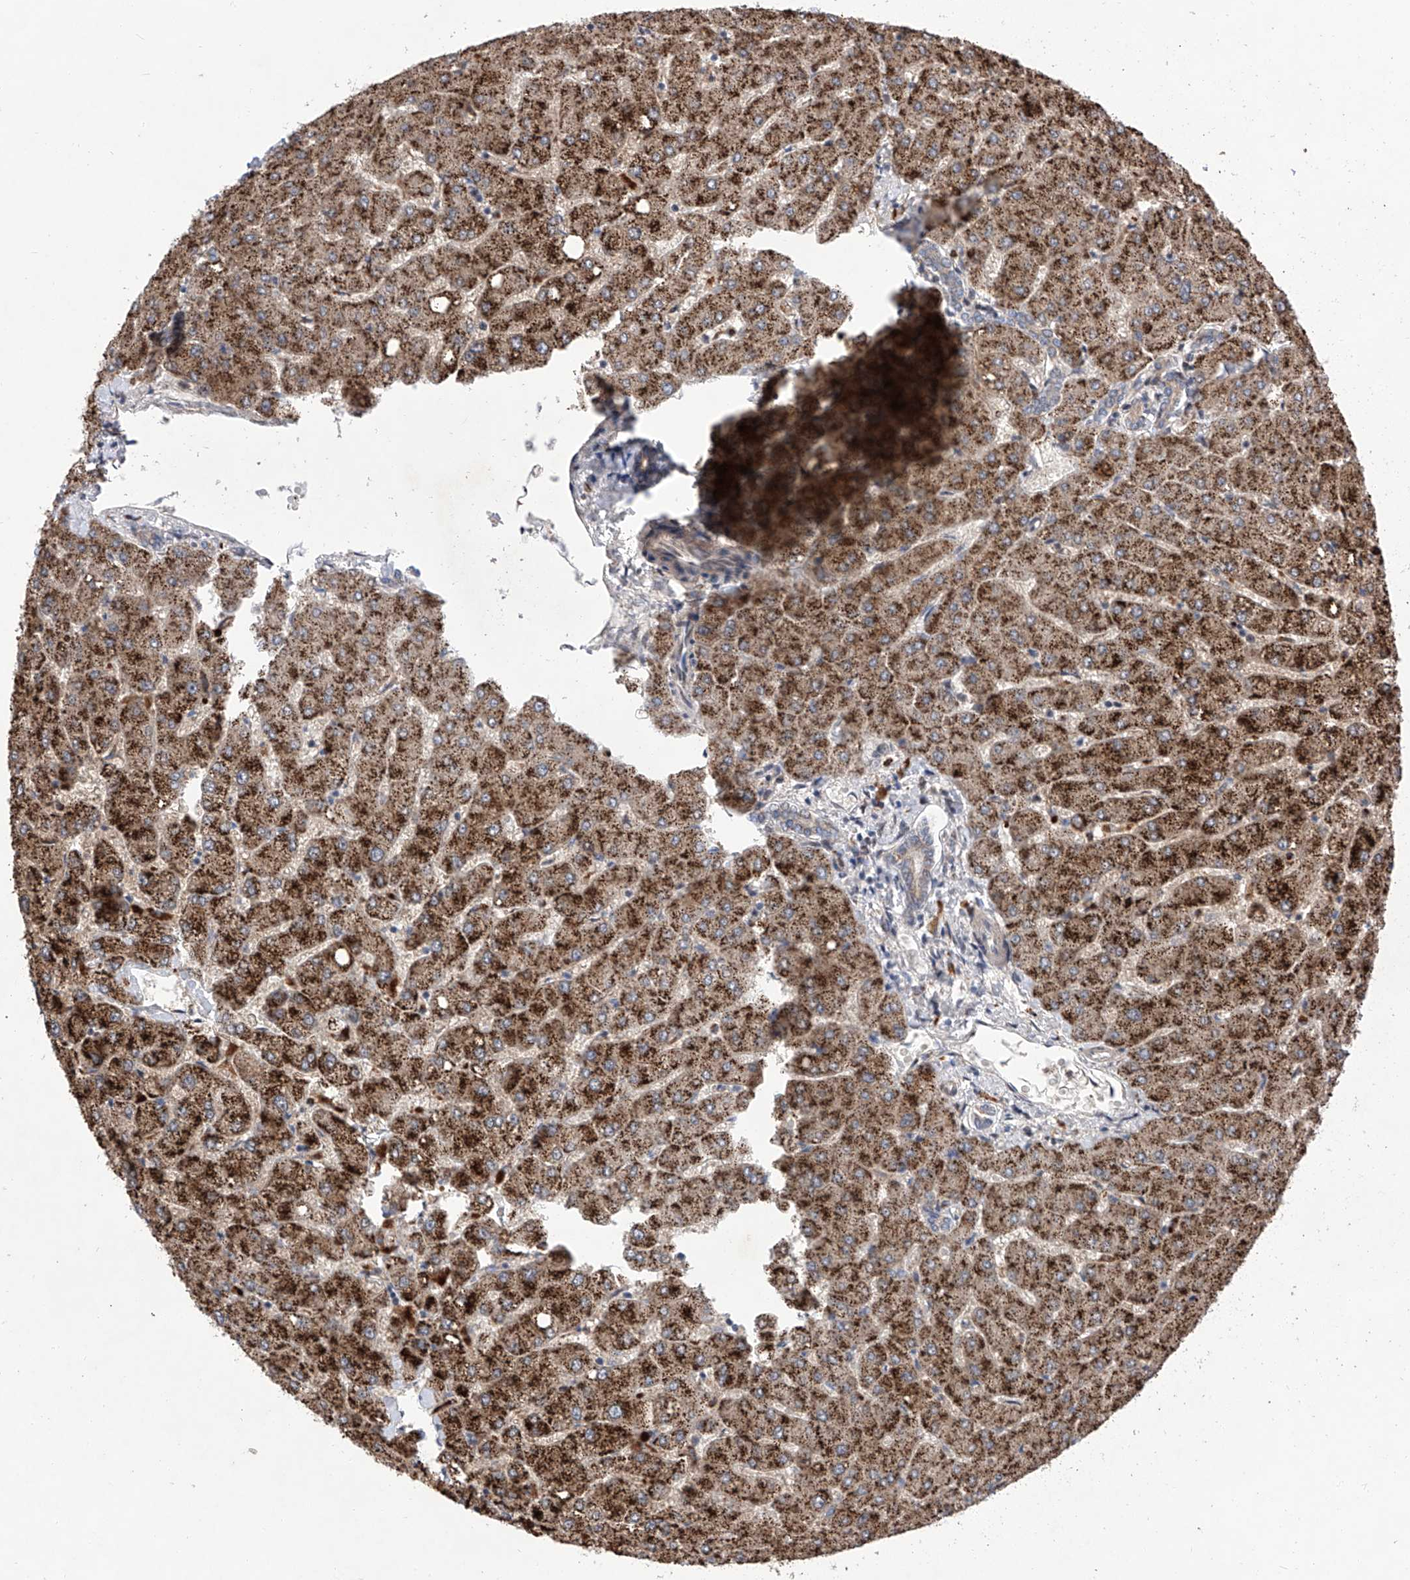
{"staining": {"intensity": "moderate", "quantity": ">75%", "location": "cytoplasmic/membranous"}, "tissue": "liver", "cell_type": "Cholangiocytes", "image_type": "normal", "snomed": [{"axis": "morphology", "description": "Normal tissue, NOS"}, {"axis": "topography", "description": "Liver"}], "caption": "Protein staining demonstrates moderate cytoplasmic/membranous staining in approximately >75% of cholangiocytes in unremarkable liver. (DAB (3,3'-diaminobenzidine) IHC with brightfield microscopy, high magnification).", "gene": "FARP2", "patient": {"sex": "female", "age": 54}}